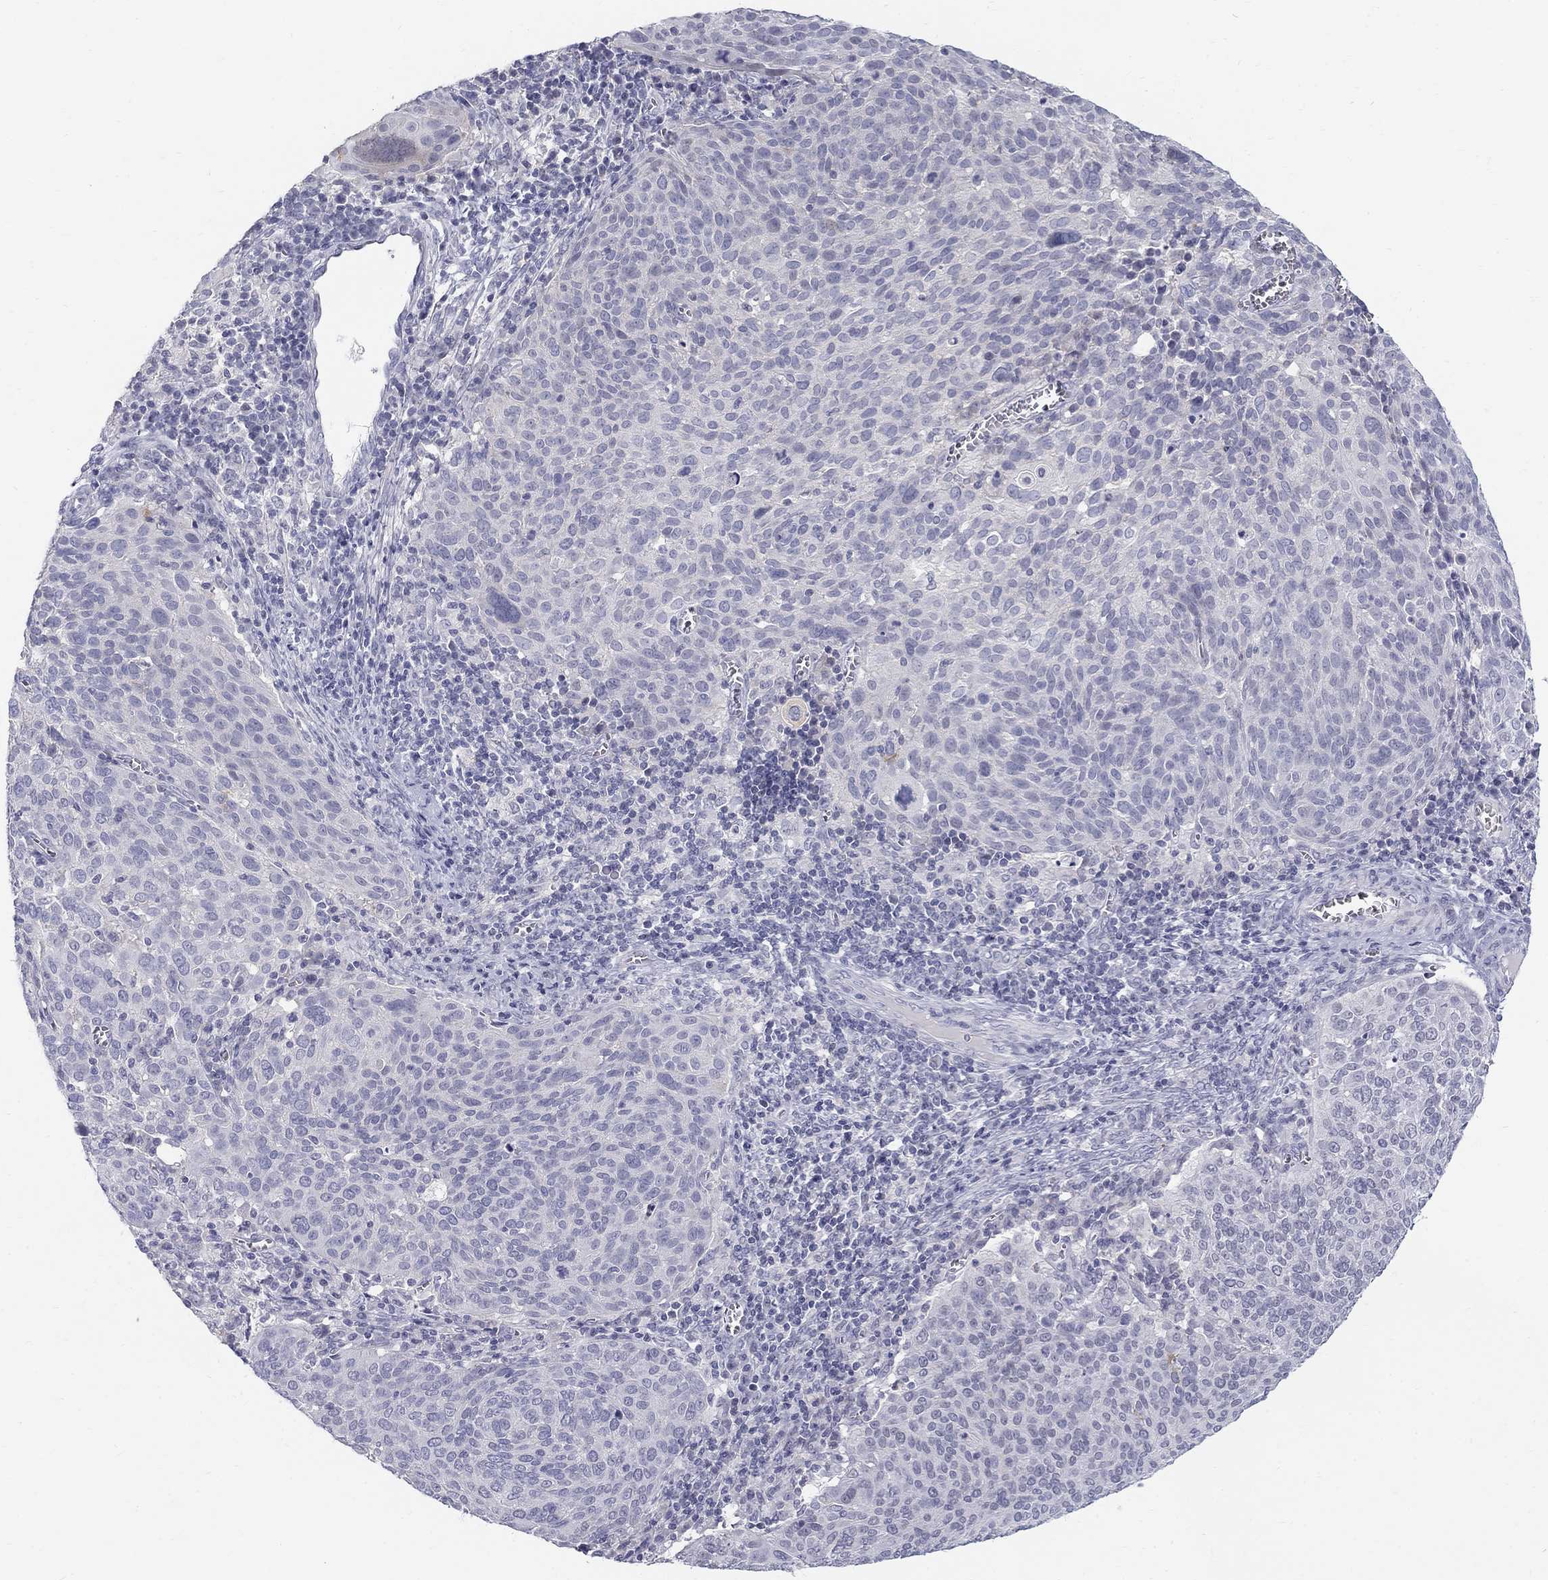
{"staining": {"intensity": "negative", "quantity": "none", "location": "none"}, "tissue": "cervical cancer", "cell_type": "Tumor cells", "image_type": "cancer", "snomed": [{"axis": "morphology", "description": "Squamous cell carcinoma, NOS"}, {"axis": "topography", "description": "Cervix"}], "caption": "This is an immunohistochemistry histopathology image of human cervical cancer. There is no expression in tumor cells.", "gene": "MAGEB6", "patient": {"sex": "female", "age": 39}}